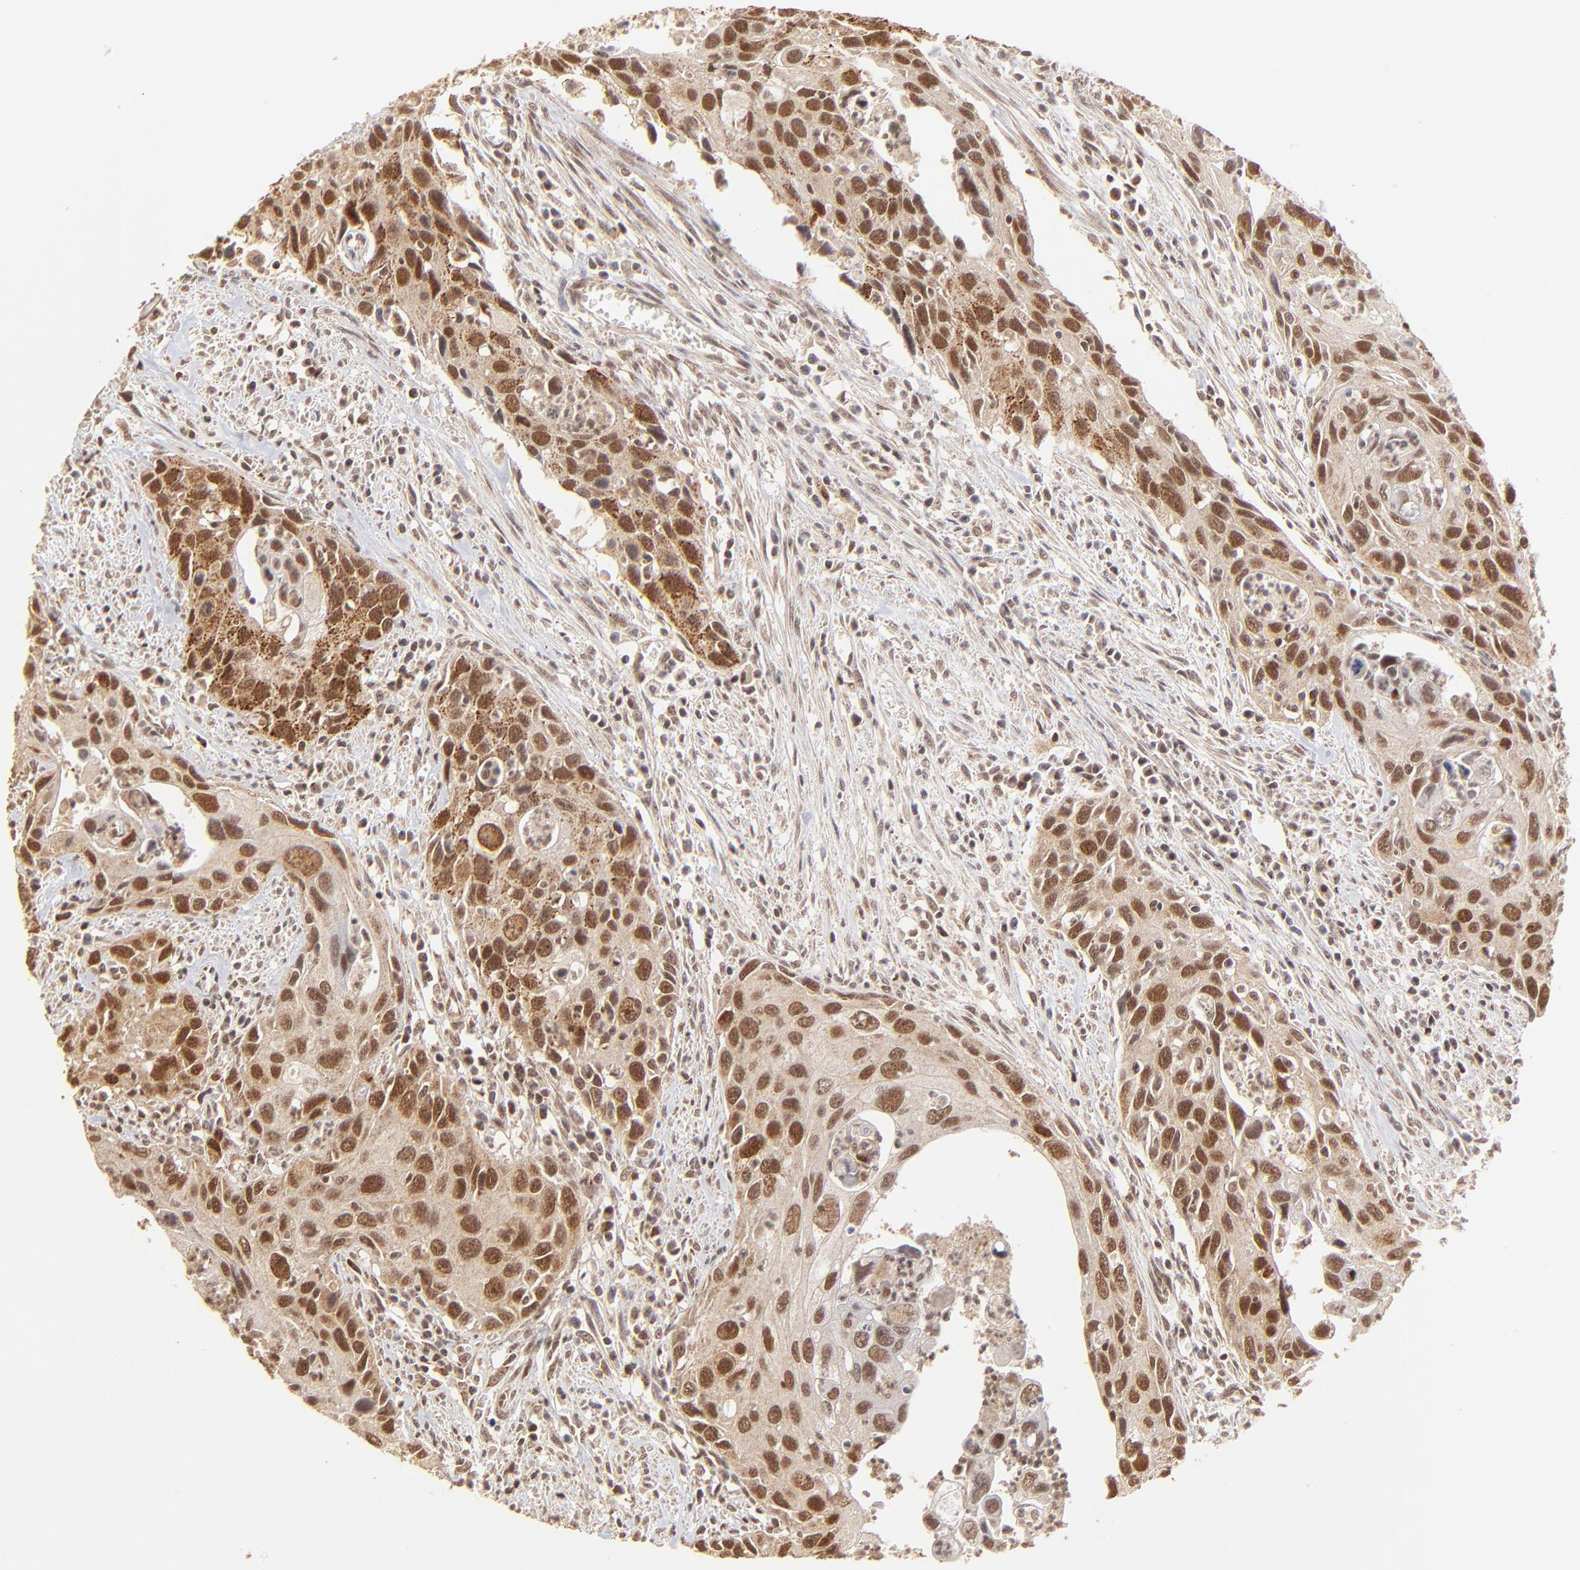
{"staining": {"intensity": "strong", "quantity": ">75%", "location": "cytoplasmic/membranous,nuclear"}, "tissue": "urothelial cancer", "cell_type": "Tumor cells", "image_type": "cancer", "snomed": [{"axis": "morphology", "description": "Urothelial carcinoma, High grade"}, {"axis": "topography", "description": "Urinary bladder"}], "caption": "IHC (DAB) staining of human urothelial cancer demonstrates strong cytoplasmic/membranous and nuclear protein positivity in approximately >75% of tumor cells.", "gene": "MED15", "patient": {"sex": "male", "age": 71}}